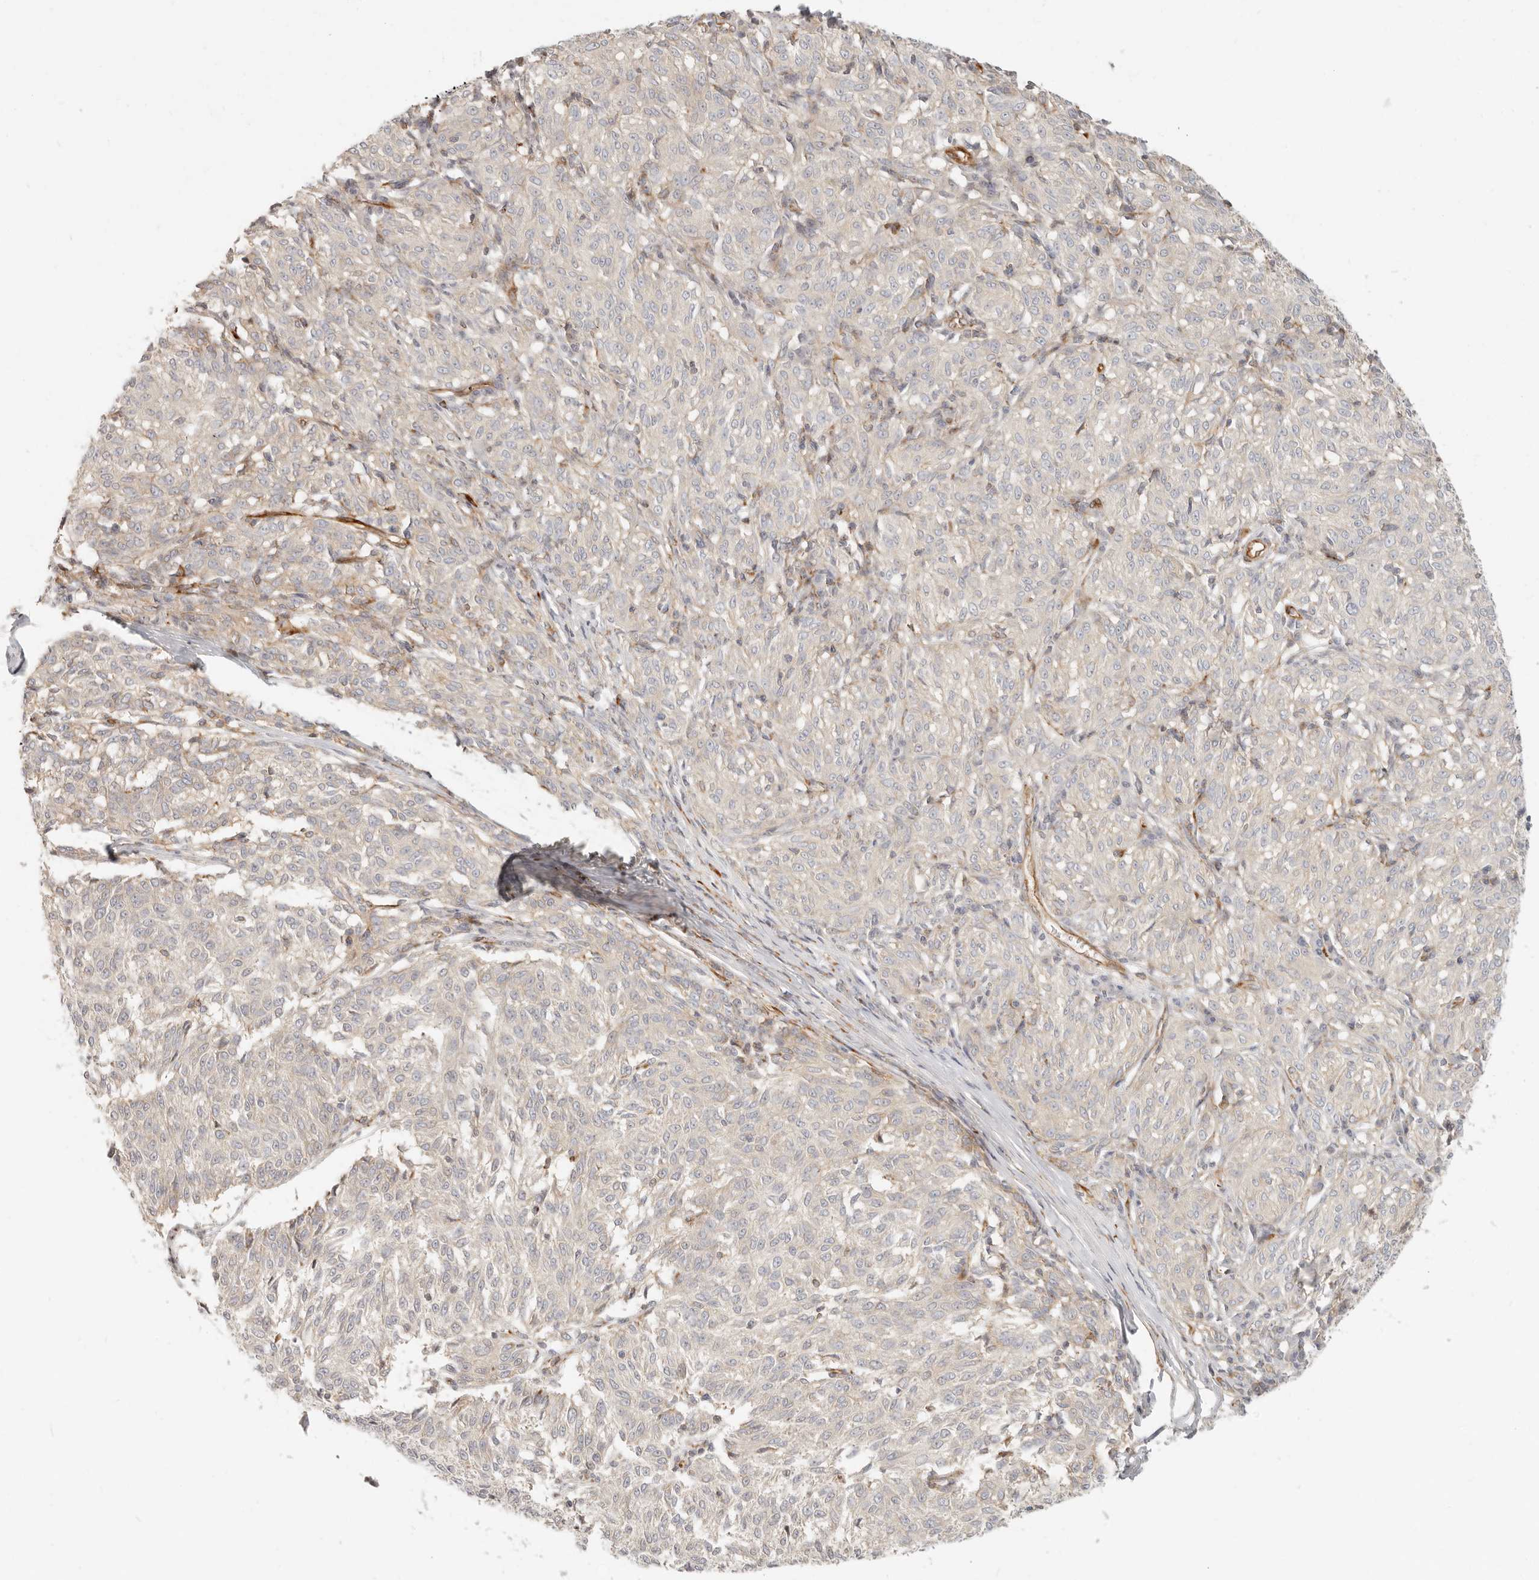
{"staining": {"intensity": "negative", "quantity": "none", "location": "none"}, "tissue": "melanoma", "cell_type": "Tumor cells", "image_type": "cancer", "snomed": [{"axis": "morphology", "description": "Malignant melanoma, NOS"}, {"axis": "topography", "description": "Skin"}], "caption": "DAB immunohistochemical staining of human malignant melanoma reveals no significant expression in tumor cells. (DAB (3,3'-diaminobenzidine) immunohistochemistry, high magnification).", "gene": "SASS6", "patient": {"sex": "female", "age": 72}}